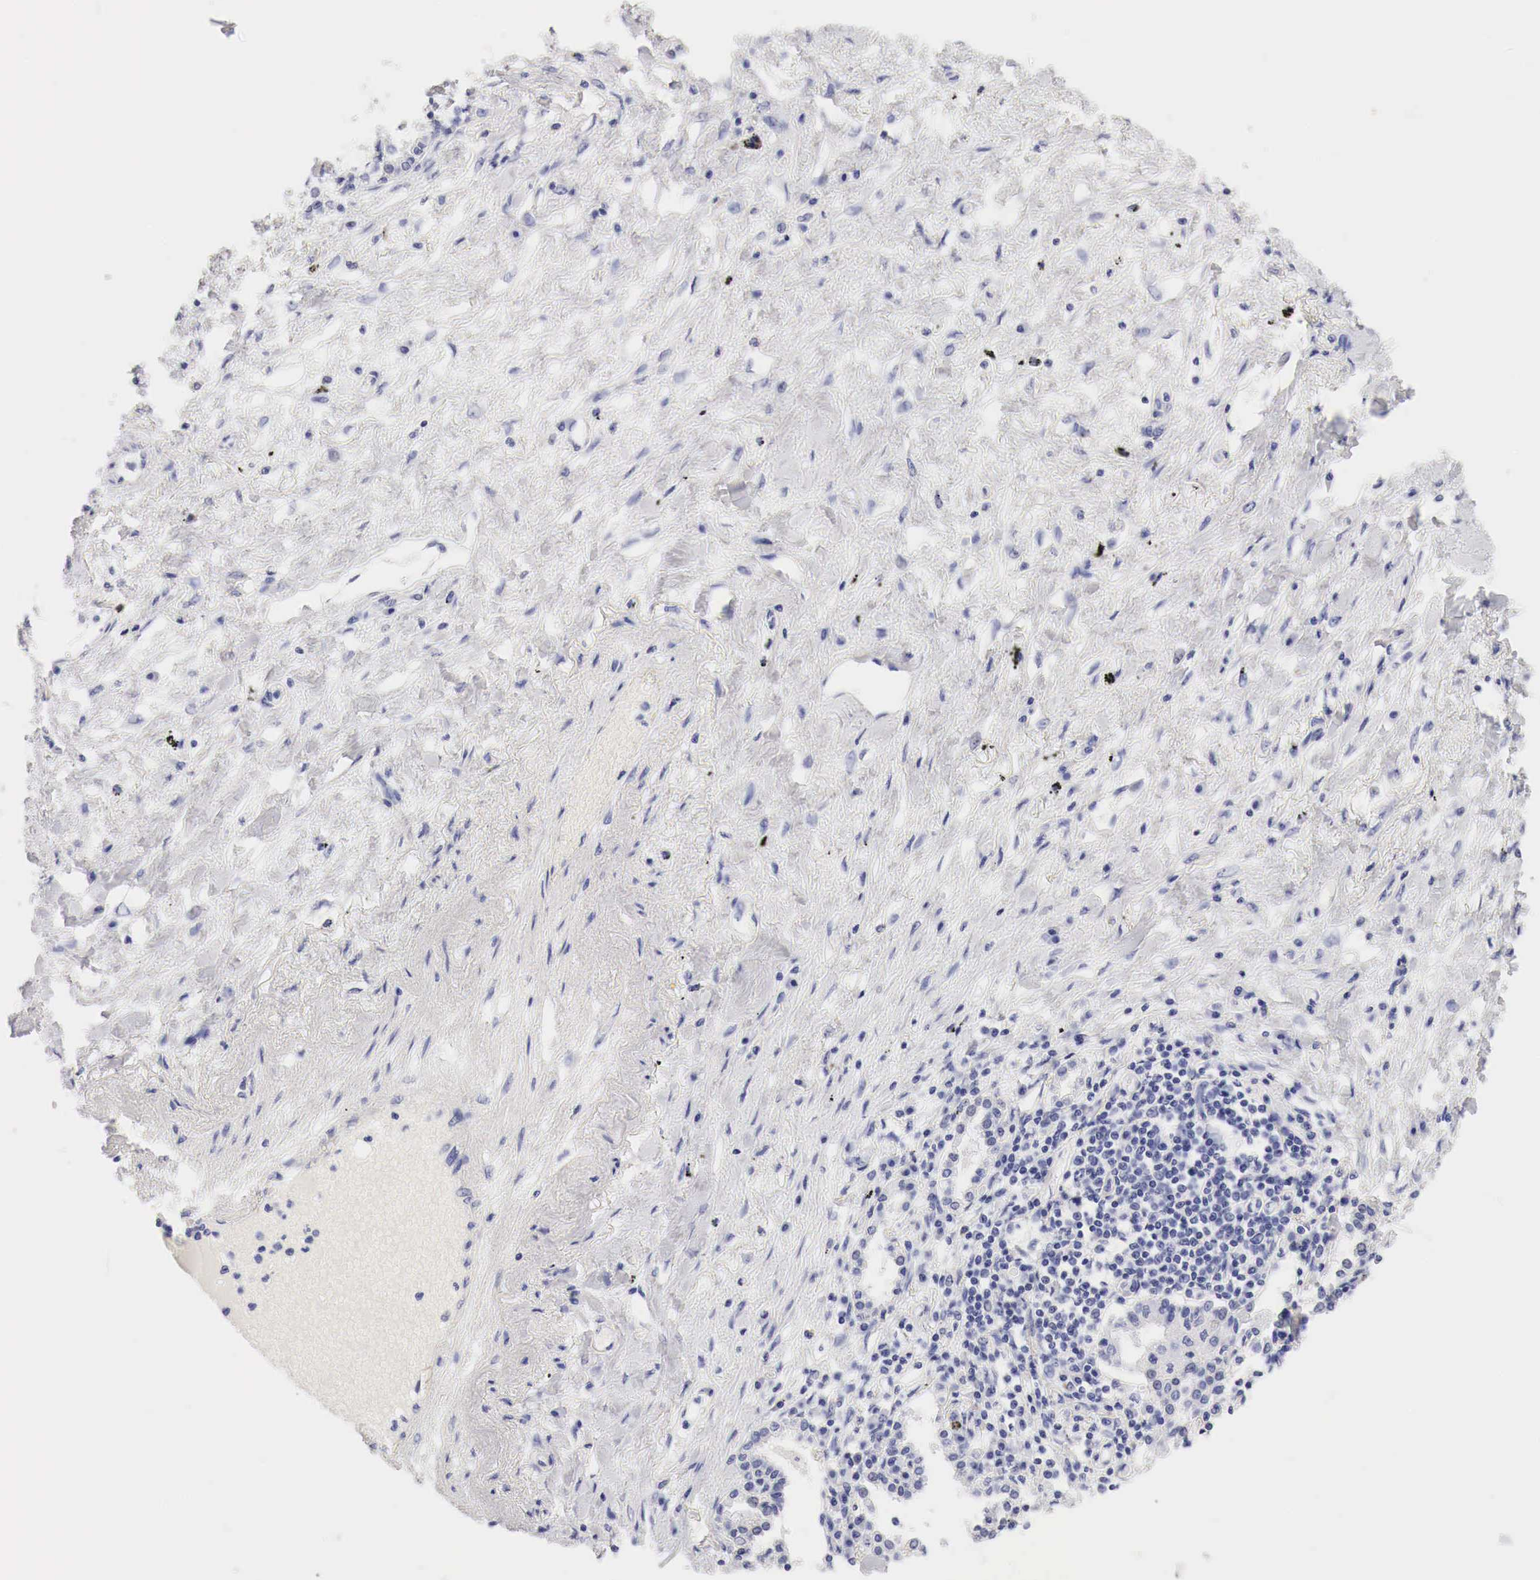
{"staining": {"intensity": "negative", "quantity": "none", "location": "none"}, "tissue": "lung cancer", "cell_type": "Tumor cells", "image_type": "cancer", "snomed": [{"axis": "morphology", "description": "Adenocarcinoma, NOS"}, {"axis": "topography", "description": "Lung"}], "caption": "Tumor cells show no significant protein staining in adenocarcinoma (lung).", "gene": "TYR", "patient": {"sex": "male", "age": 60}}